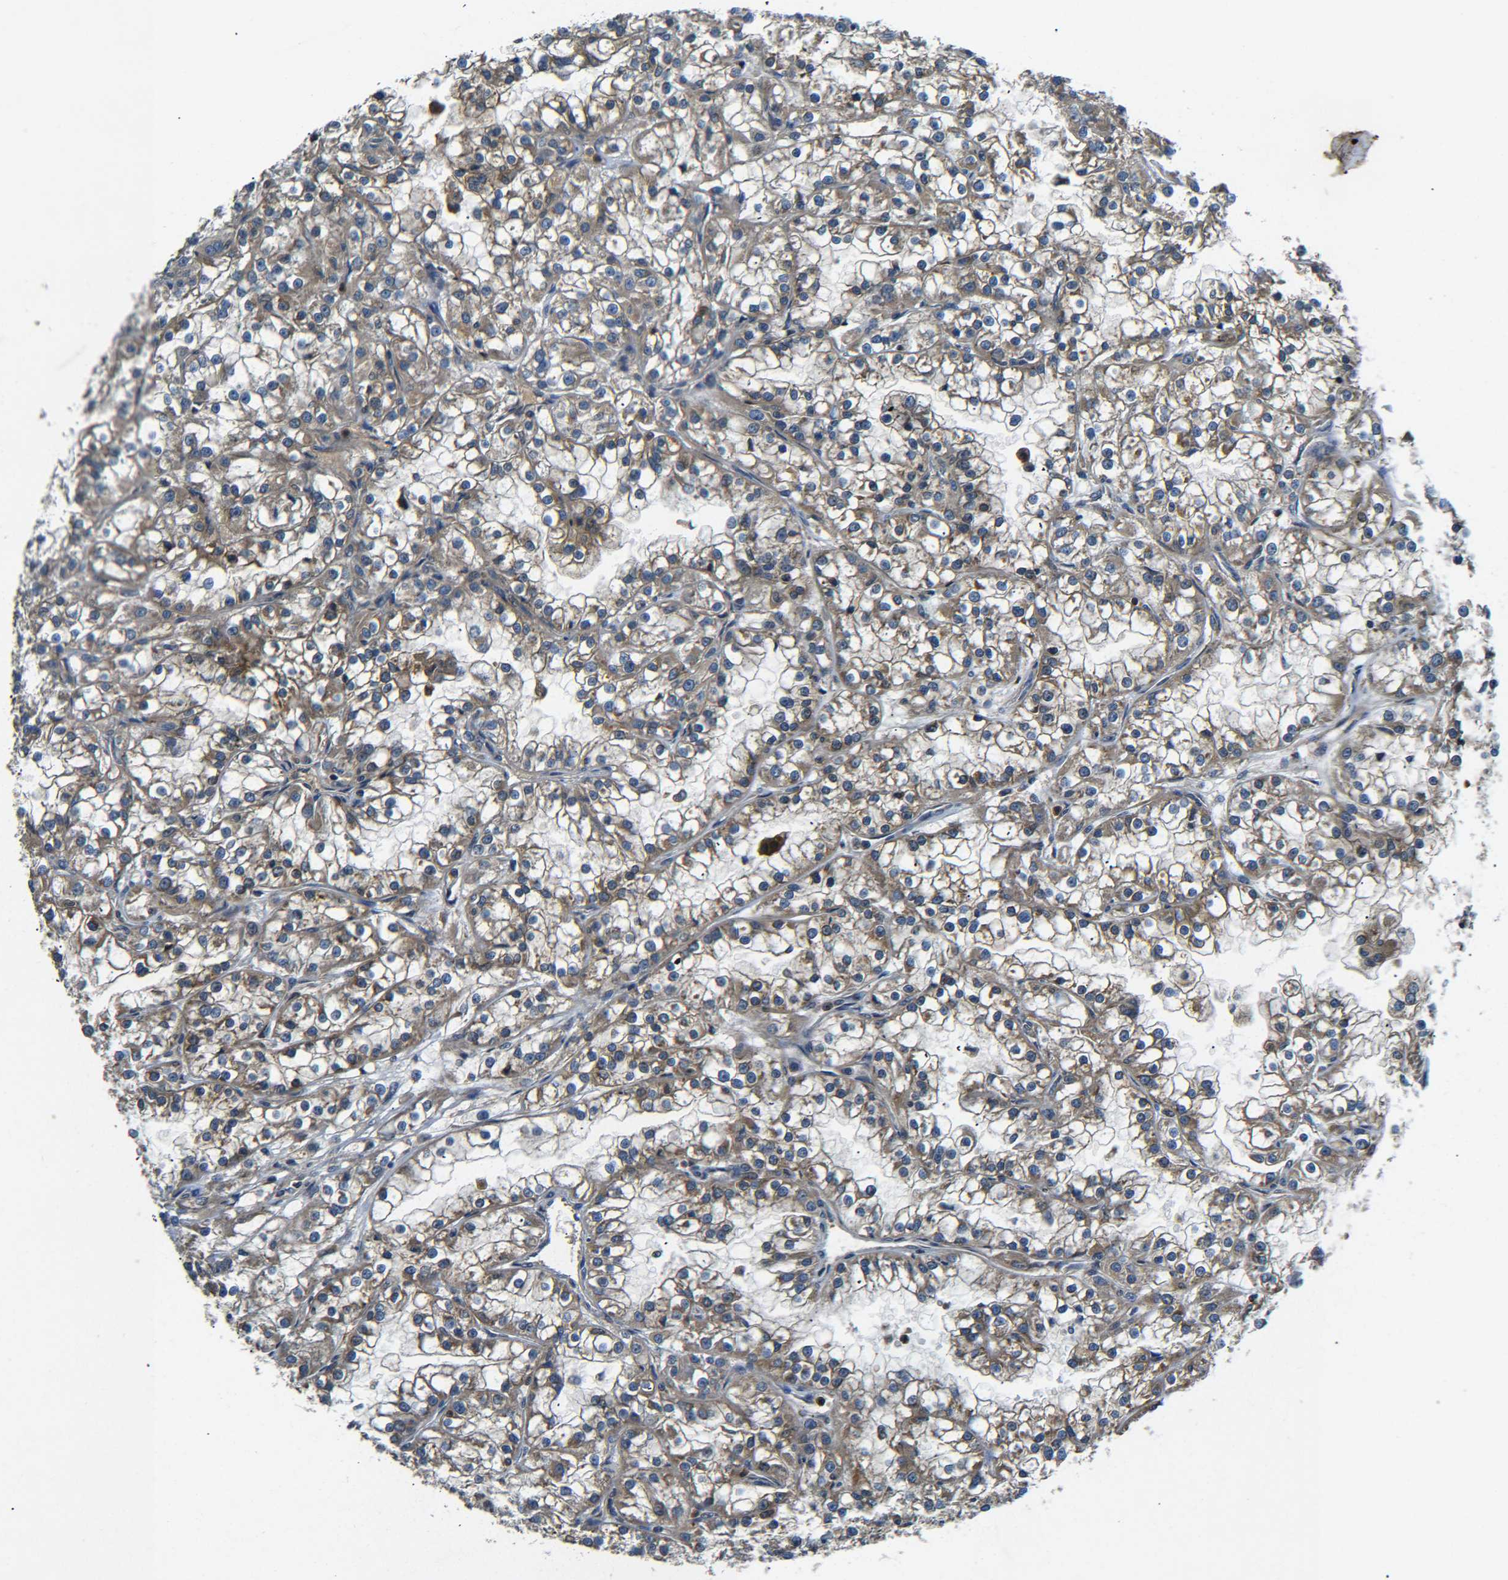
{"staining": {"intensity": "moderate", "quantity": ">75%", "location": "cytoplasmic/membranous"}, "tissue": "renal cancer", "cell_type": "Tumor cells", "image_type": "cancer", "snomed": [{"axis": "morphology", "description": "Adenocarcinoma, NOS"}, {"axis": "topography", "description": "Kidney"}], "caption": "Immunohistochemistry photomicrograph of neoplastic tissue: renal cancer stained using immunohistochemistry demonstrates medium levels of moderate protein expression localized specifically in the cytoplasmic/membranous of tumor cells, appearing as a cytoplasmic/membranous brown color.", "gene": "RAB1B", "patient": {"sex": "female", "age": 52}}